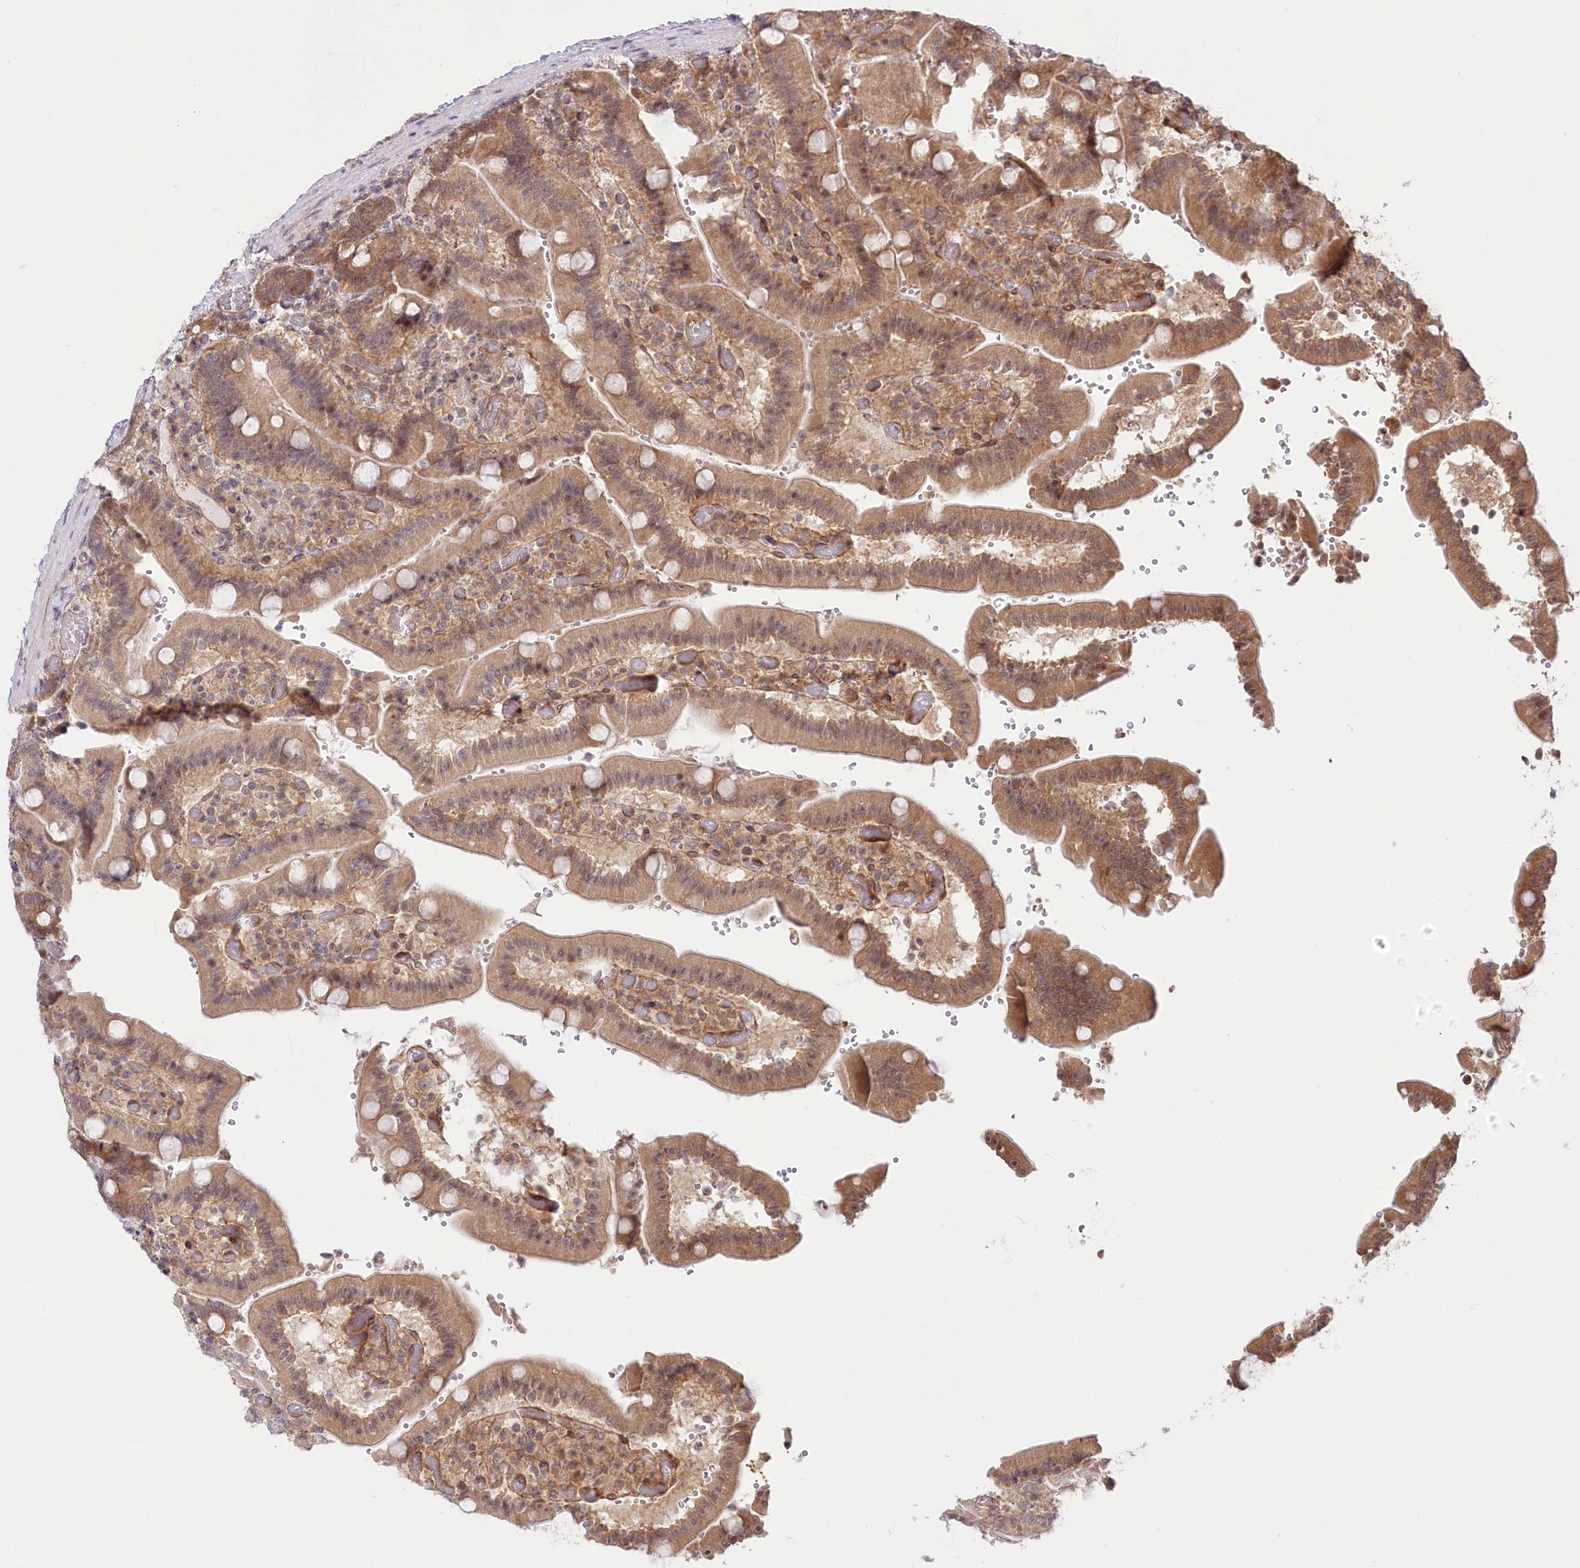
{"staining": {"intensity": "moderate", "quantity": ">75%", "location": "cytoplasmic/membranous,nuclear"}, "tissue": "duodenum", "cell_type": "Glandular cells", "image_type": "normal", "snomed": [{"axis": "morphology", "description": "Normal tissue, NOS"}, {"axis": "topography", "description": "Duodenum"}], "caption": "An immunohistochemistry photomicrograph of benign tissue is shown. Protein staining in brown shows moderate cytoplasmic/membranous,nuclear positivity in duodenum within glandular cells. (DAB IHC, brown staining for protein, blue staining for nuclei).", "gene": "CEP70", "patient": {"sex": "female", "age": 62}}